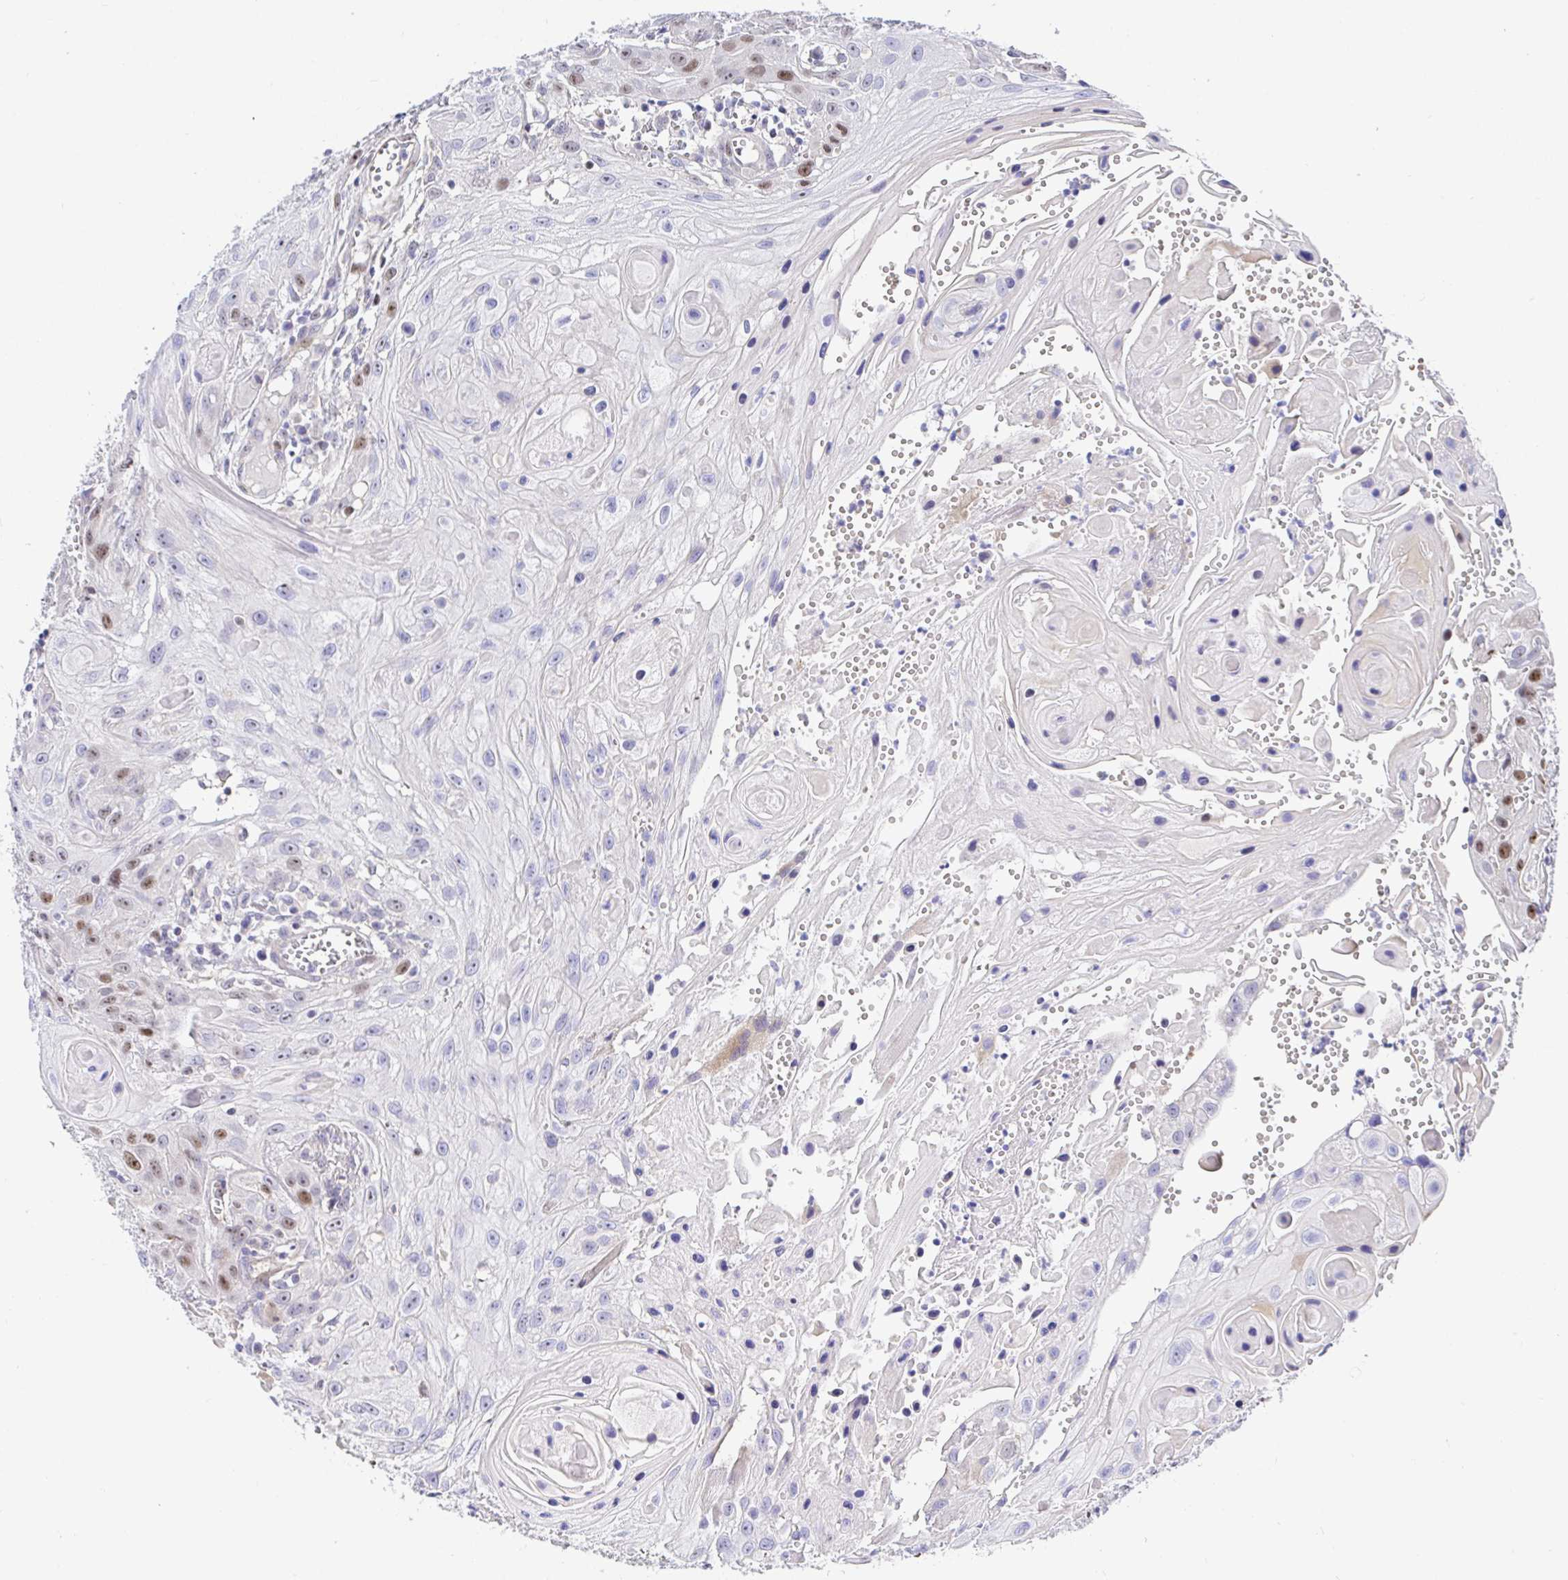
{"staining": {"intensity": "moderate", "quantity": "25%-75%", "location": "nuclear"}, "tissue": "head and neck cancer", "cell_type": "Tumor cells", "image_type": "cancer", "snomed": [{"axis": "morphology", "description": "Squamous cell carcinoma, NOS"}, {"axis": "topography", "description": "Oral tissue"}, {"axis": "topography", "description": "Head-Neck"}], "caption": "Immunohistochemistry (IHC) staining of squamous cell carcinoma (head and neck), which shows medium levels of moderate nuclear positivity in about 25%-75% of tumor cells indicating moderate nuclear protein staining. The staining was performed using DAB (brown) for protein detection and nuclei were counterstained in hematoxylin (blue).", "gene": "TIMELESS", "patient": {"sex": "male", "age": 58}}